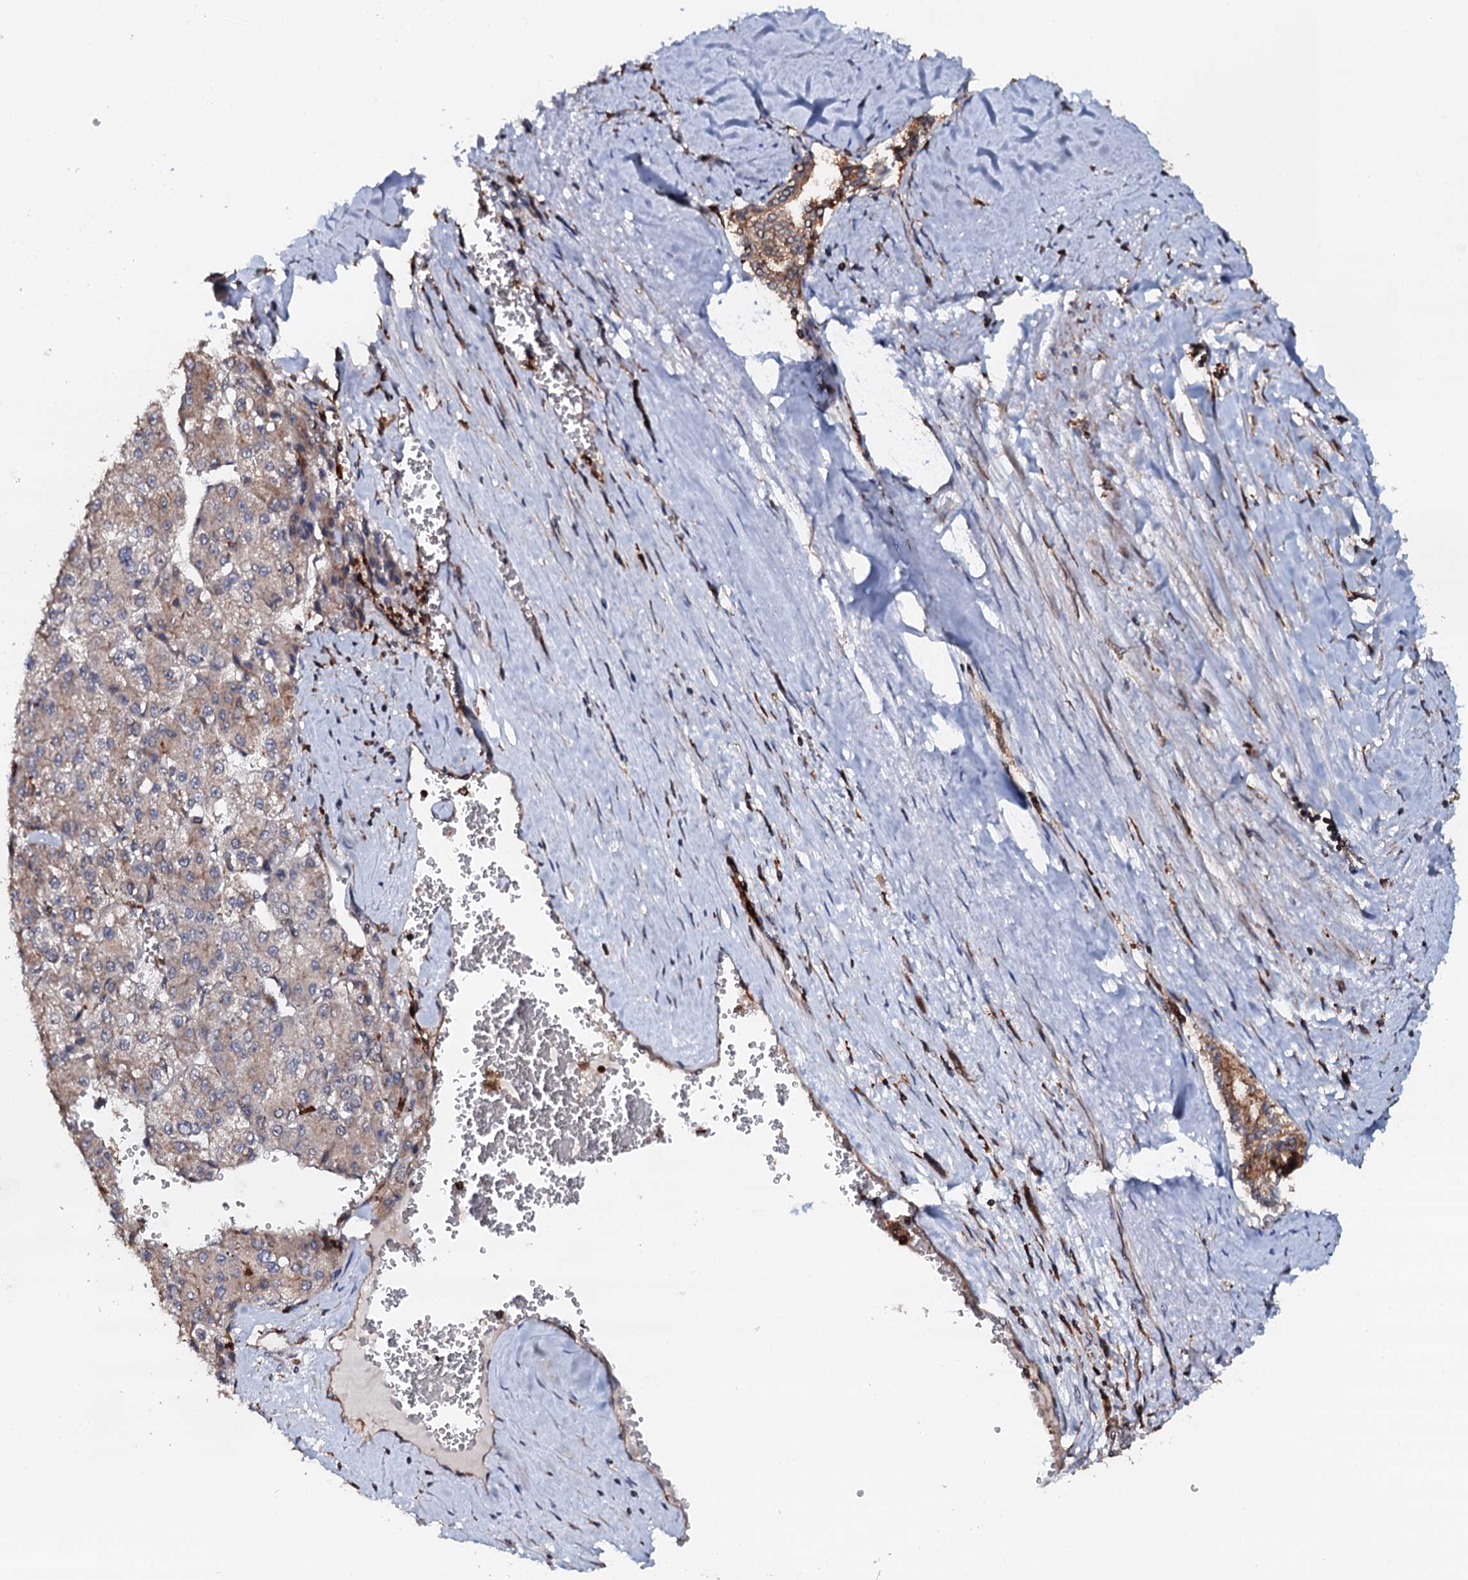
{"staining": {"intensity": "weak", "quantity": "25%-75%", "location": "cytoplasmic/membranous"}, "tissue": "liver cancer", "cell_type": "Tumor cells", "image_type": "cancer", "snomed": [{"axis": "morphology", "description": "Carcinoma, Hepatocellular, NOS"}, {"axis": "topography", "description": "Liver"}], "caption": "Hepatocellular carcinoma (liver) stained with a brown dye demonstrates weak cytoplasmic/membranous positive staining in about 25%-75% of tumor cells.", "gene": "VAMP8", "patient": {"sex": "female", "age": 73}}